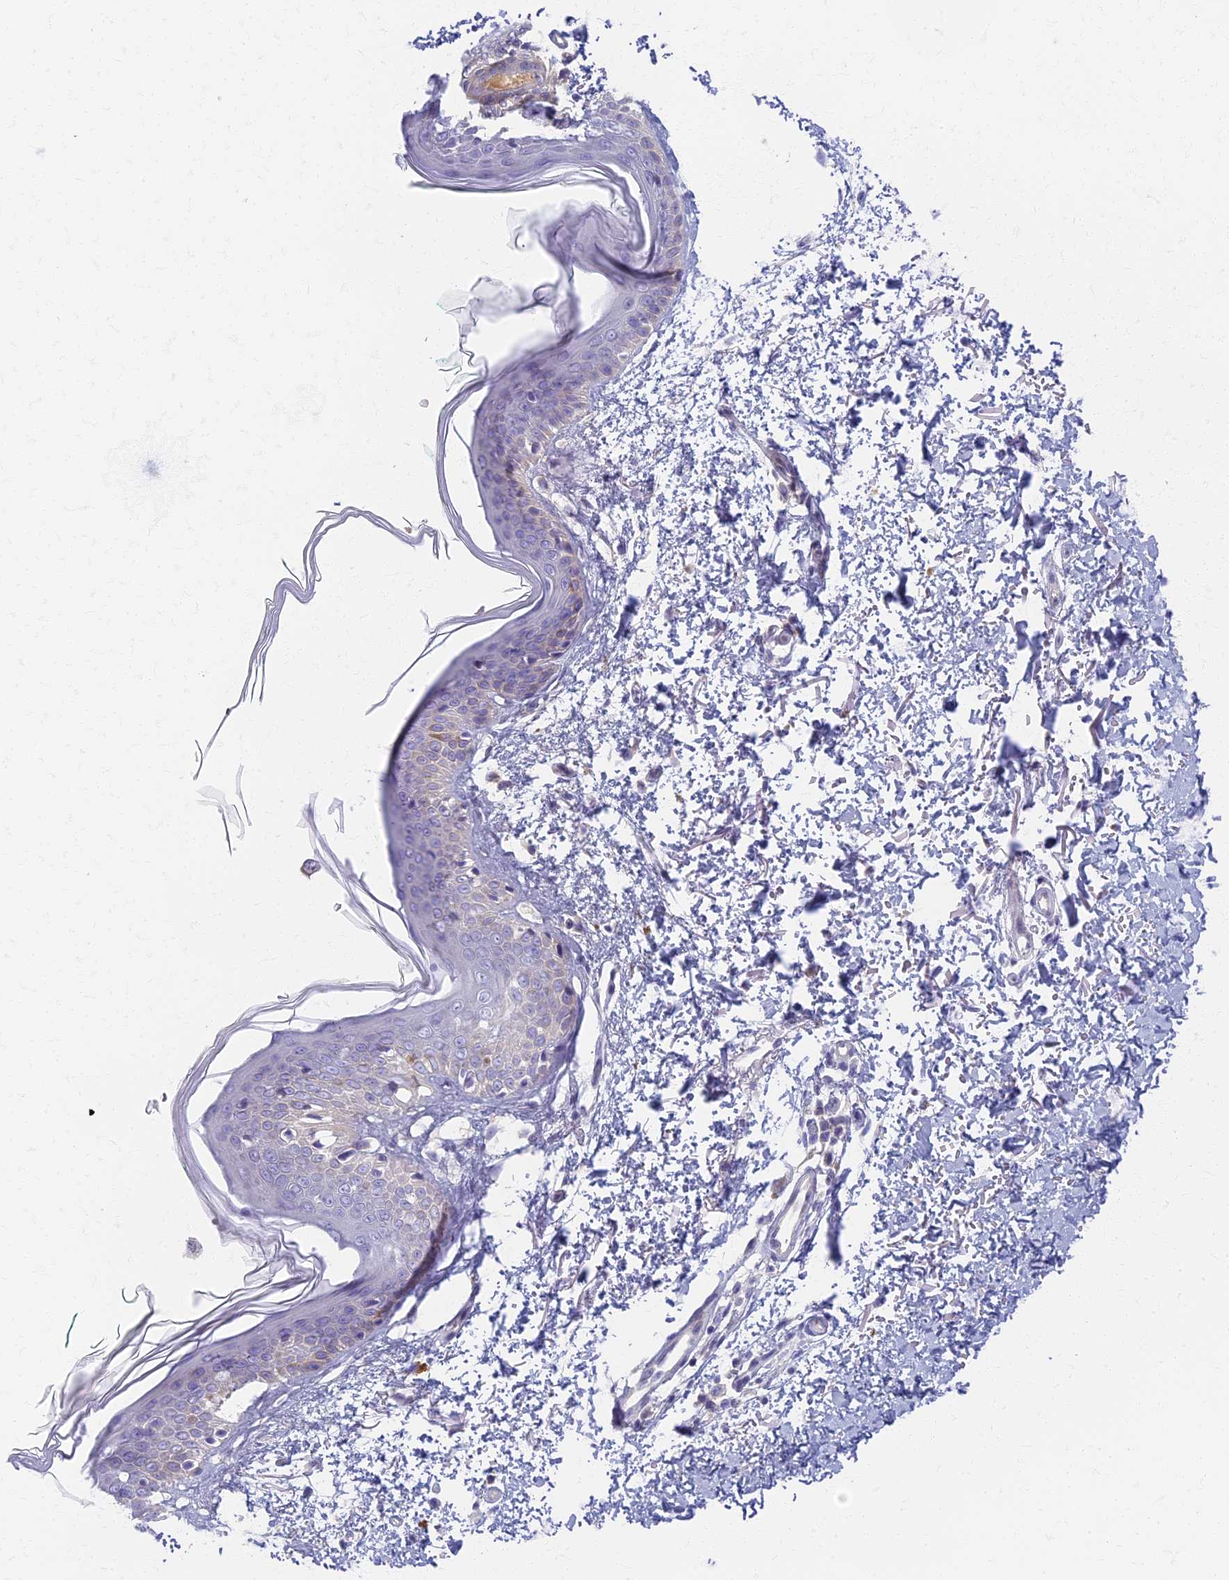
{"staining": {"intensity": "negative", "quantity": "none", "location": "none"}, "tissue": "skin", "cell_type": "Fibroblasts", "image_type": "normal", "snomed": [{"axis": "morphology", "description": "Normal tissue, NOS"}, {"axis": "topography", "description": "Skin"}], "caption": "Immunohistochemistry of unremarkable skin shows no expression in fibroblasts.", "gene": "AP4E1", "patient": {"sex": "male", "age": 66}}